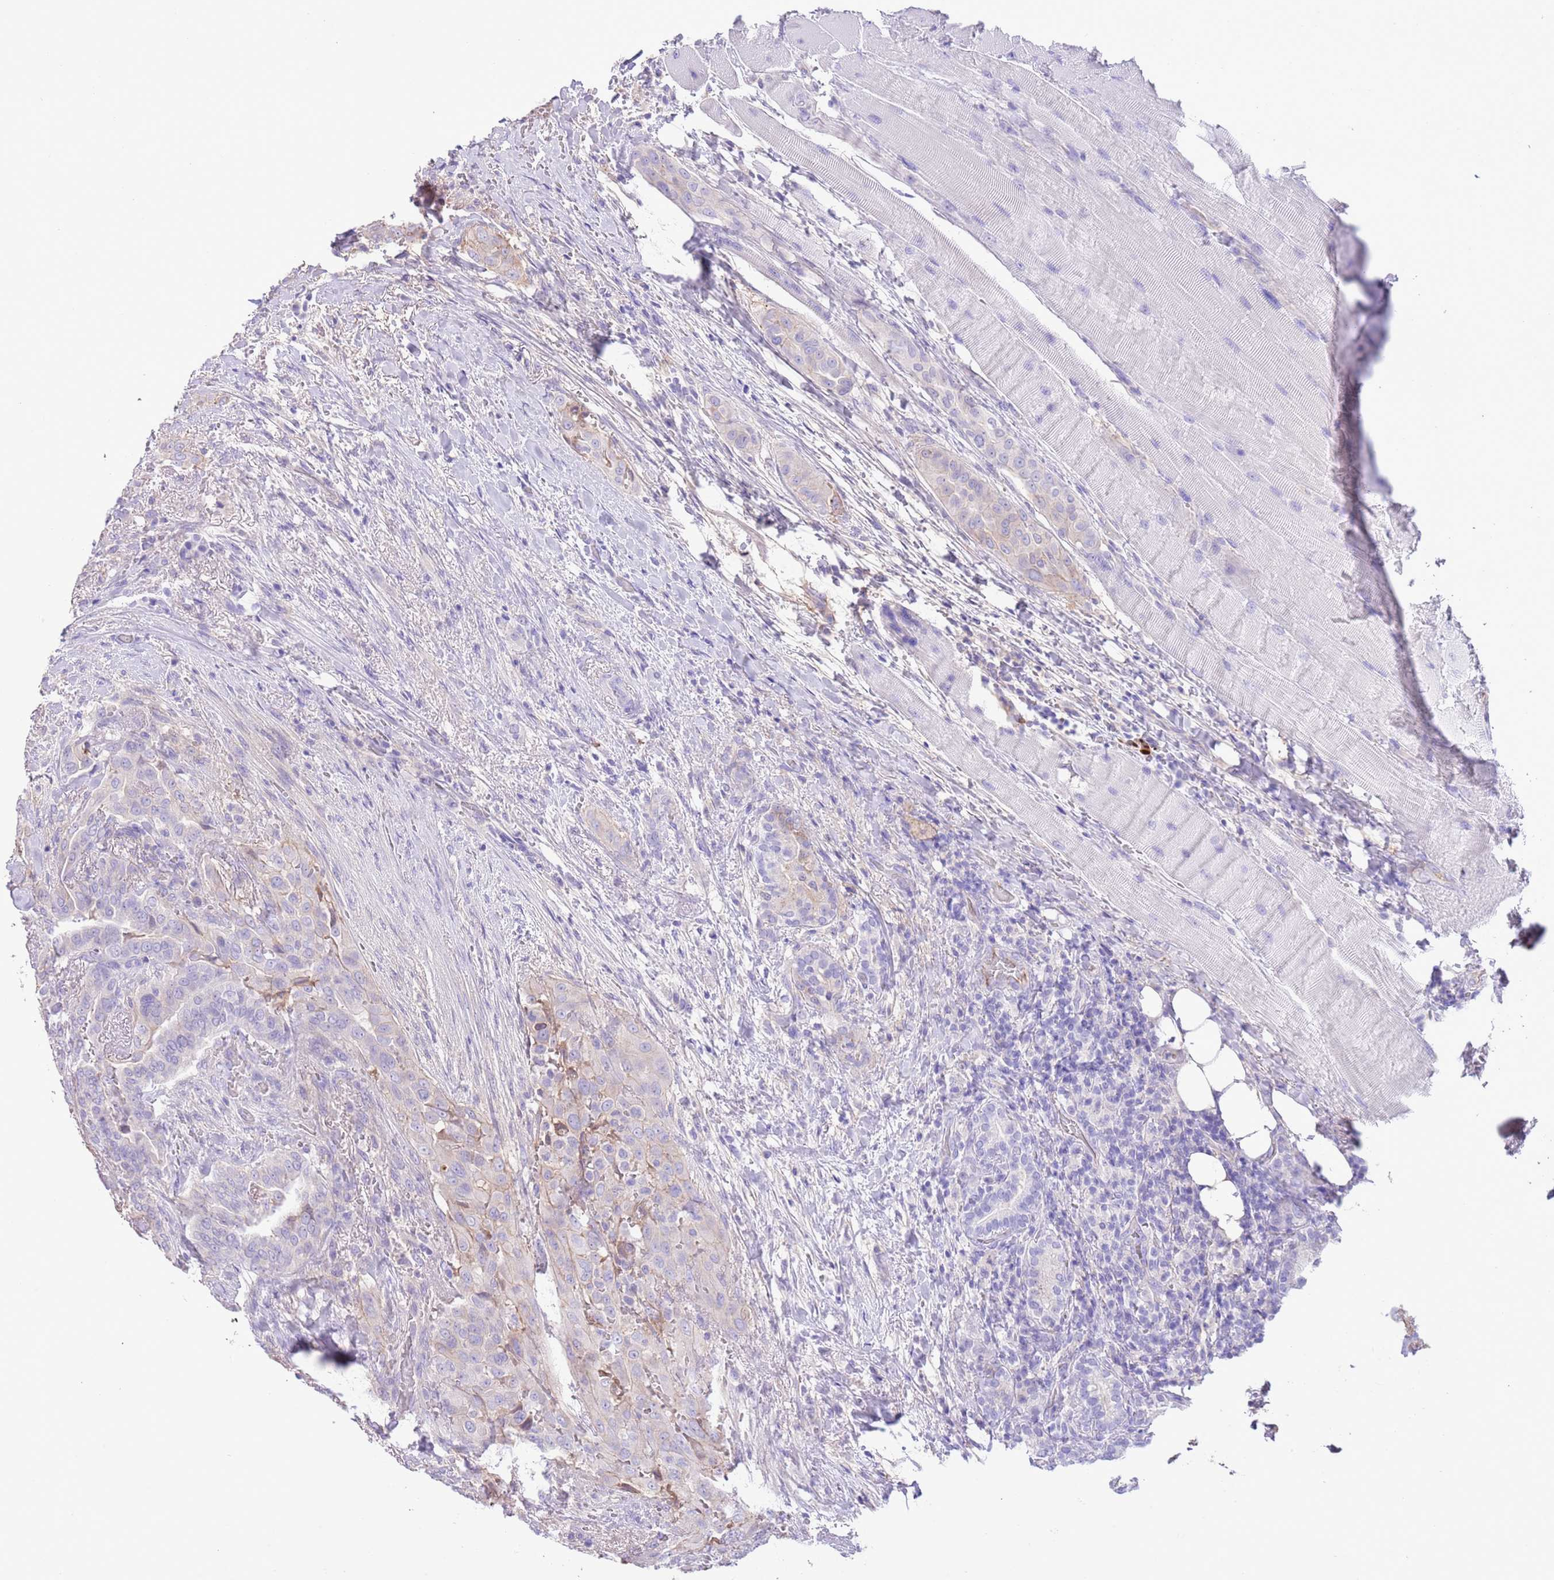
{"staining": {"intensity": "negative", "quantity": "none", "location": "none"}, "tissue": "thyroid cancer", "cell_type": "Tumor cells", "image_type": "cancer", "snomed": [{"axis": "morphology", "description": "Papillary adenocarcinoma, NOS"}, {"axis": "topography", "description": "Thyroid gland"}], "caption": "The IHC photomicrograph has no significant expression in tumor cells of thyroid cancer (papillary adenocarcinoma) tissue.", "gene": "IGF1", "patient": {"sex": "male", "age": 61}}